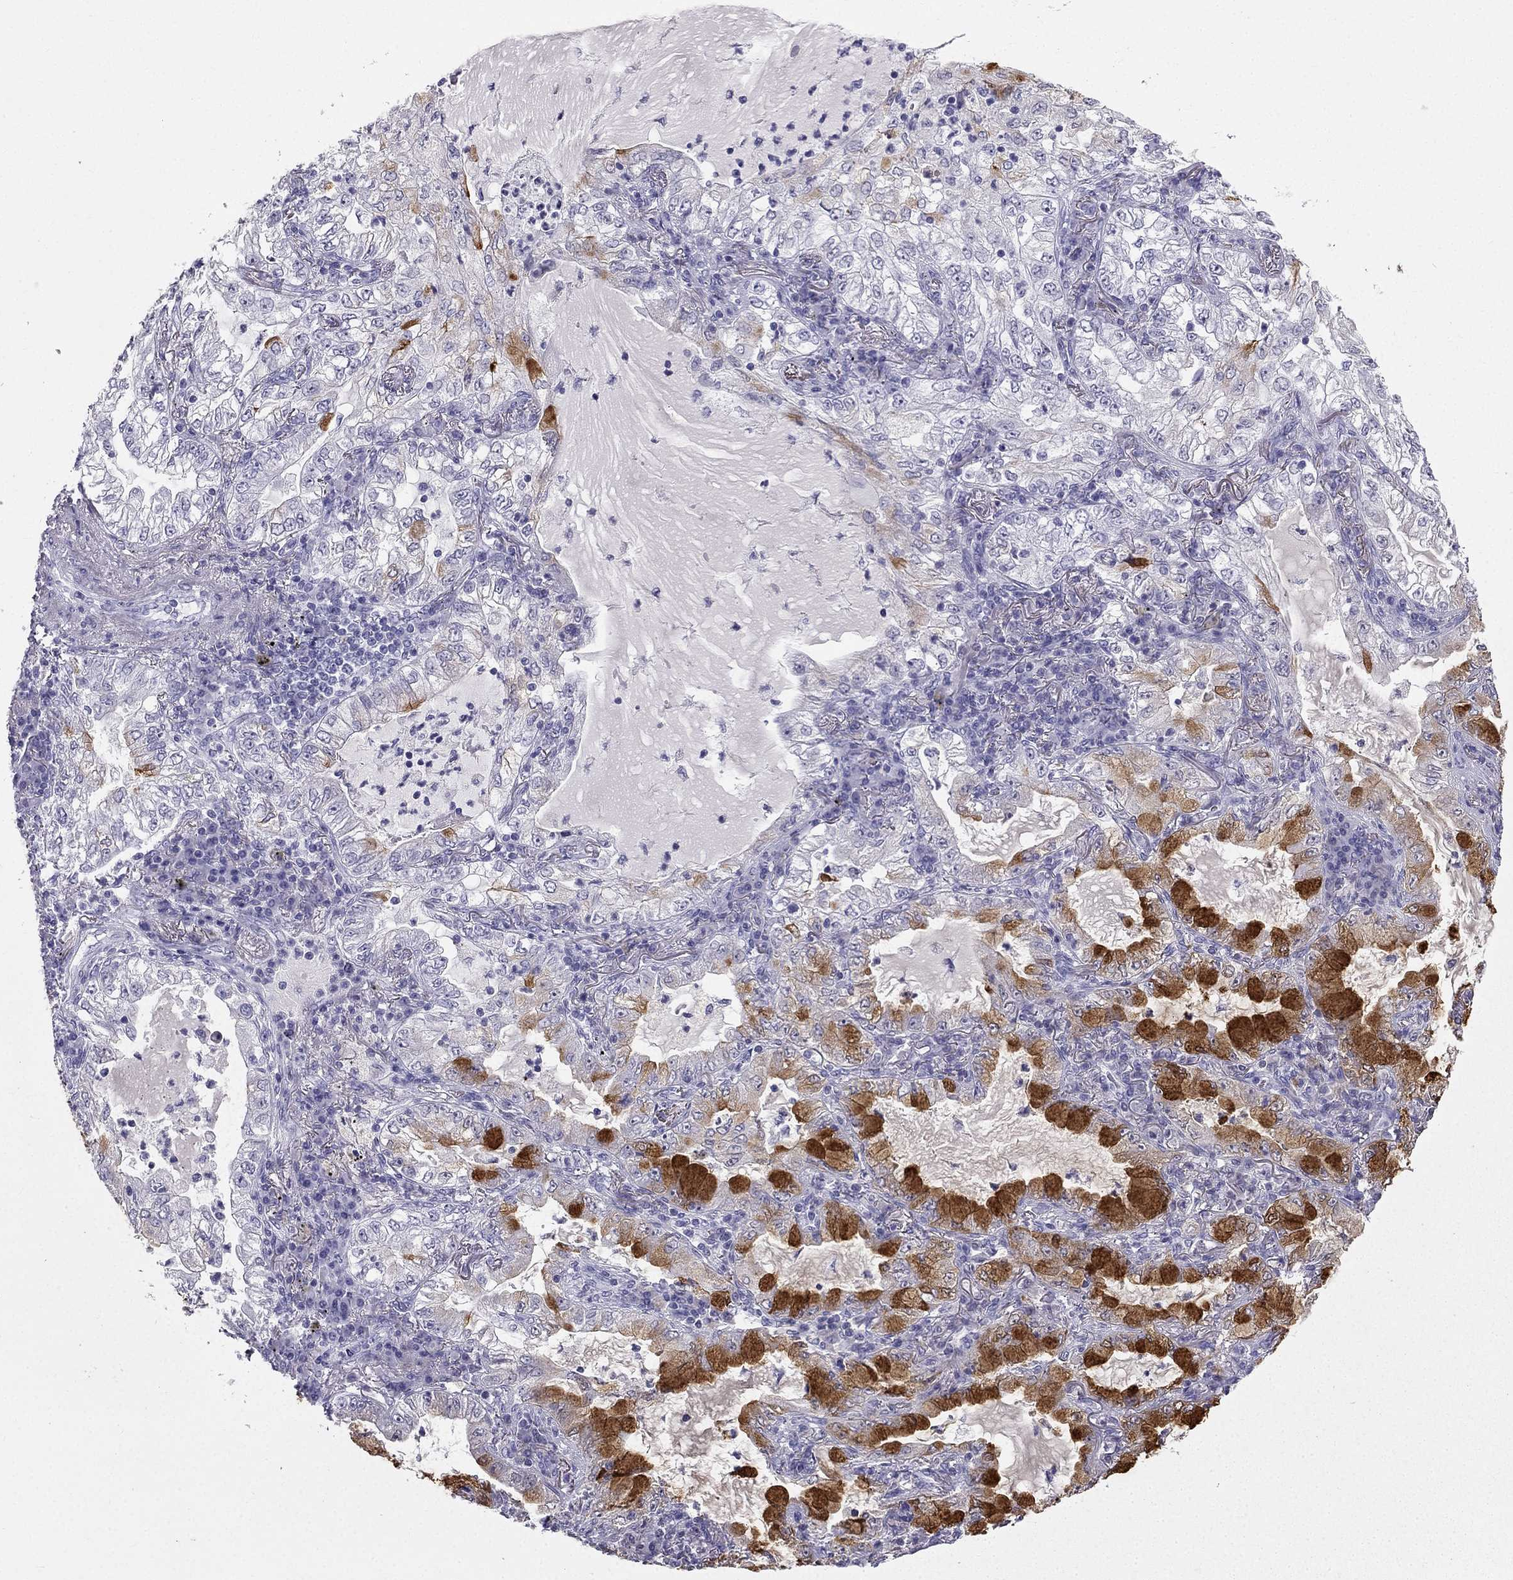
{"staining": {"intensity": "moderate", "quantity": "<25%", "location": "cytoplasmic/membranous"}, "tissue": "lung cancer", "cell_type": "Tumor cells", "image_type": "cancer", "snomed": [{"axis": "morphology", "description": "Adenocarcinoma, NOS"}, {"axis": "topography", "description": "Lung"}], "caption": "Moderate cytoplasmic/membranous protein positivity is present in approximately <25% of tumor cells in lung adenocarcinoma.", "gene": "TFF3", "patient": {"sex": "female", "age": 73}}